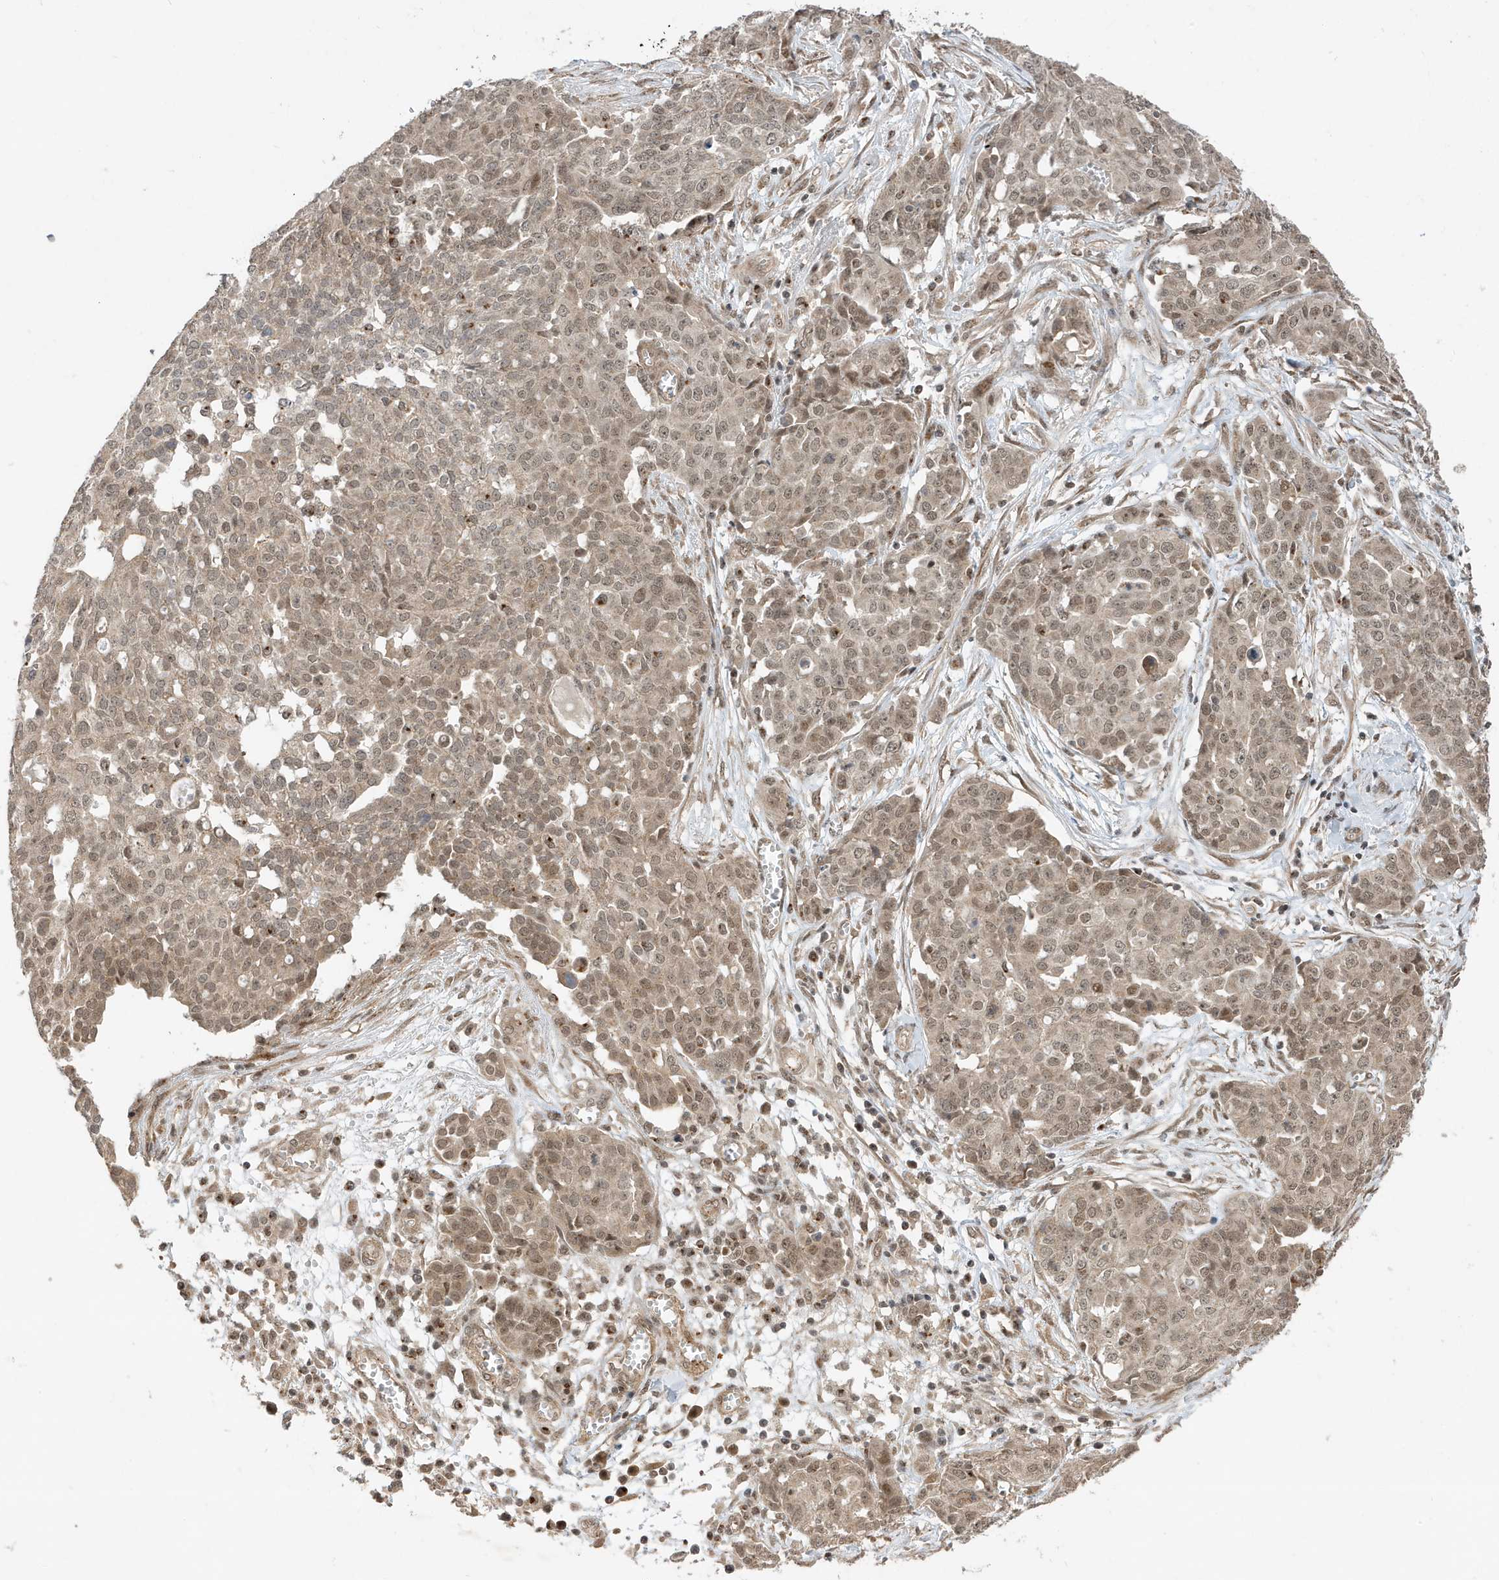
{"staining": {"intensity": "weak", "quantity": "25%-75%", "location": "nuclear"}, "tissue": "ovarian cancer", "cell_type": "Tumor cells", "image_type": "cancer", "snomed": [{"axis": "morphology", "description": "Cystadenocarcinoma, serous, NOS"}, {"axis": "topography", "description": "Soft tissue"}, {"axis": "topography", "description": "Ovary"}], "caption": "Ovarian serous cystadenocarcinoma was stained to show a protein in brown. There is low levels of weak nuclear expression in approximately 25%-75% of tumor cells.", "gene": "MAST3", "patient": {"sex": "female", "age": 57}}